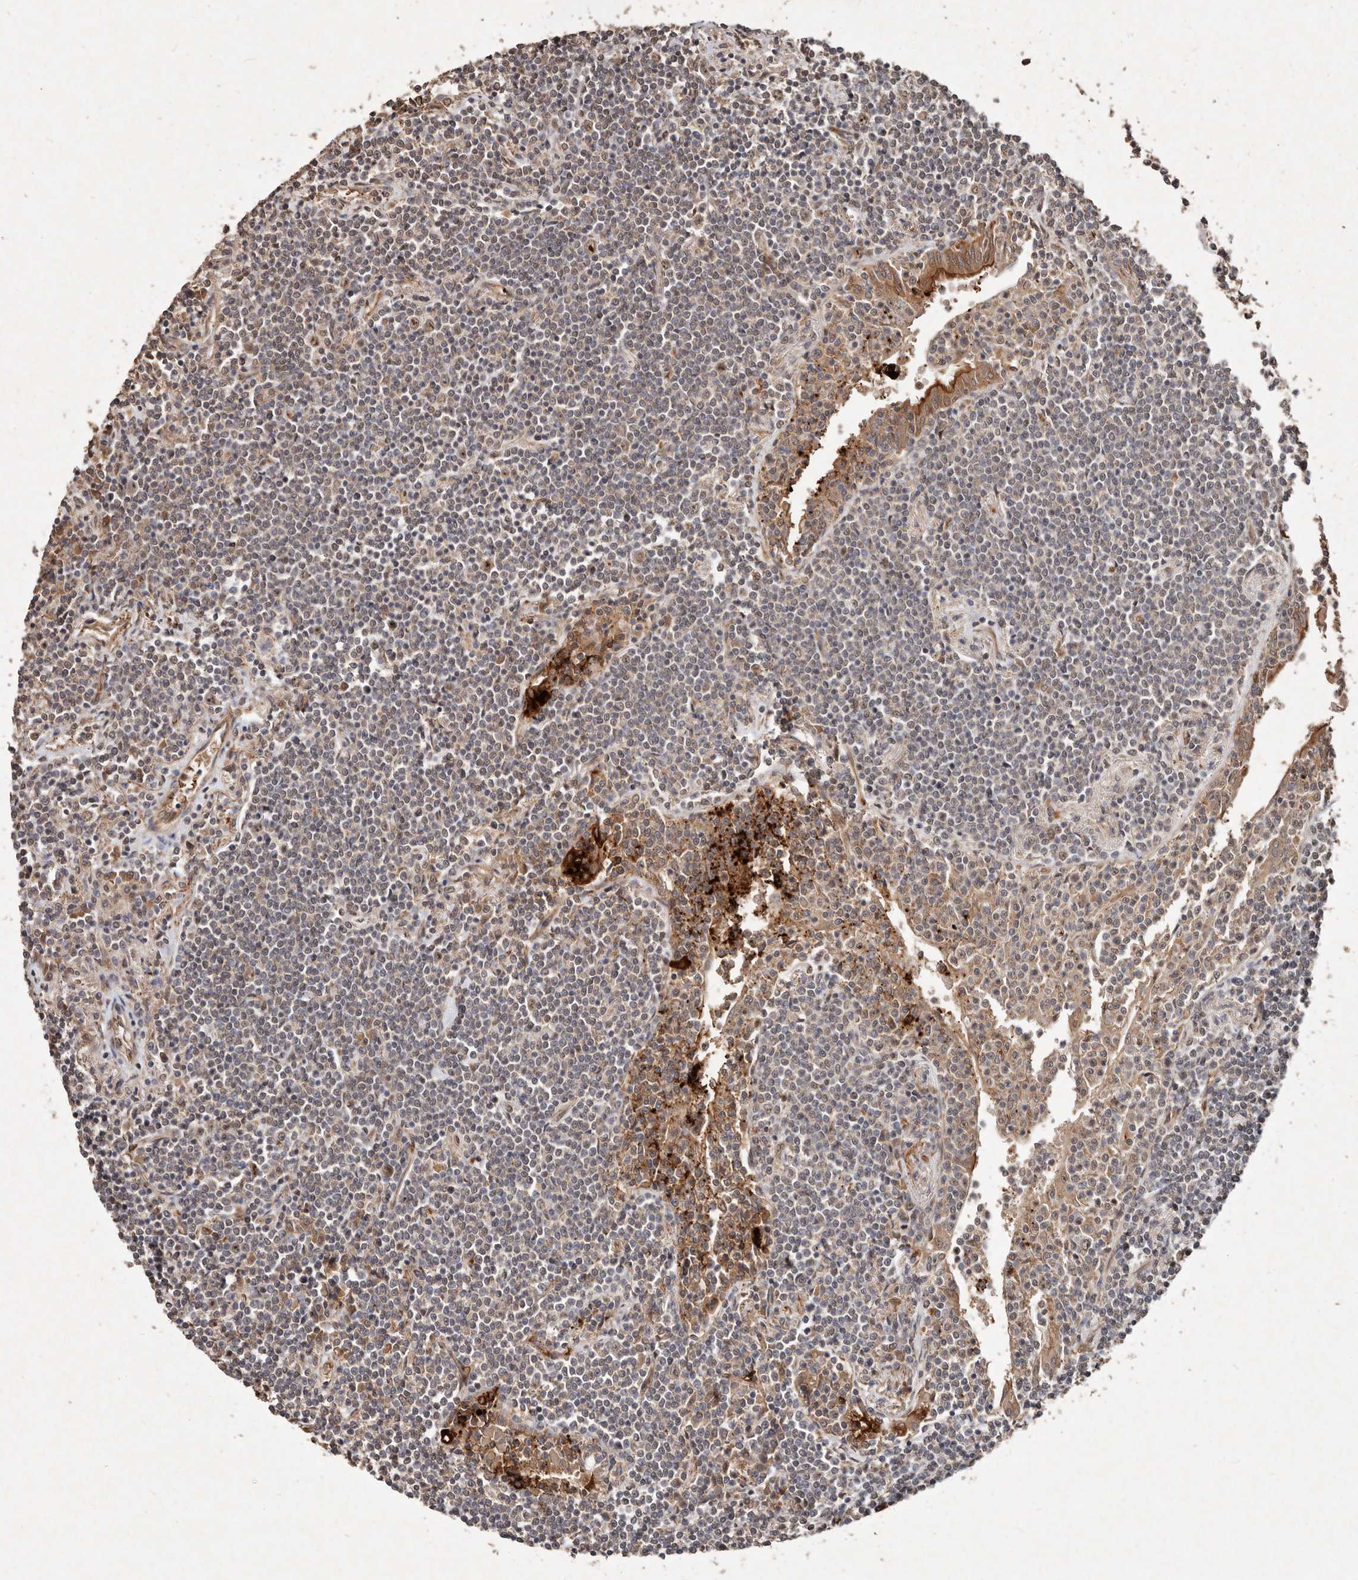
{"staining": {"intensity": "negative", "quantity": "none", "location": "none"}, "tissue": "lymphoma", "cell_type": "Tumor cells", "image_type": "cancer", "snomed": [{"axis": "morphology", "description": "Malignant lymphoma, non-Hodgkin's type, Low grade"}, {"axis": "topography", "description": "Lung"}], "caption": "Immunohistochemistry of low-grade malignant lymphoma, non-Hodgkin's type demonstrates no positivity in tumor cells.", "gene": "DIP2C", "patient": {"sex": "female", "age": 71}}